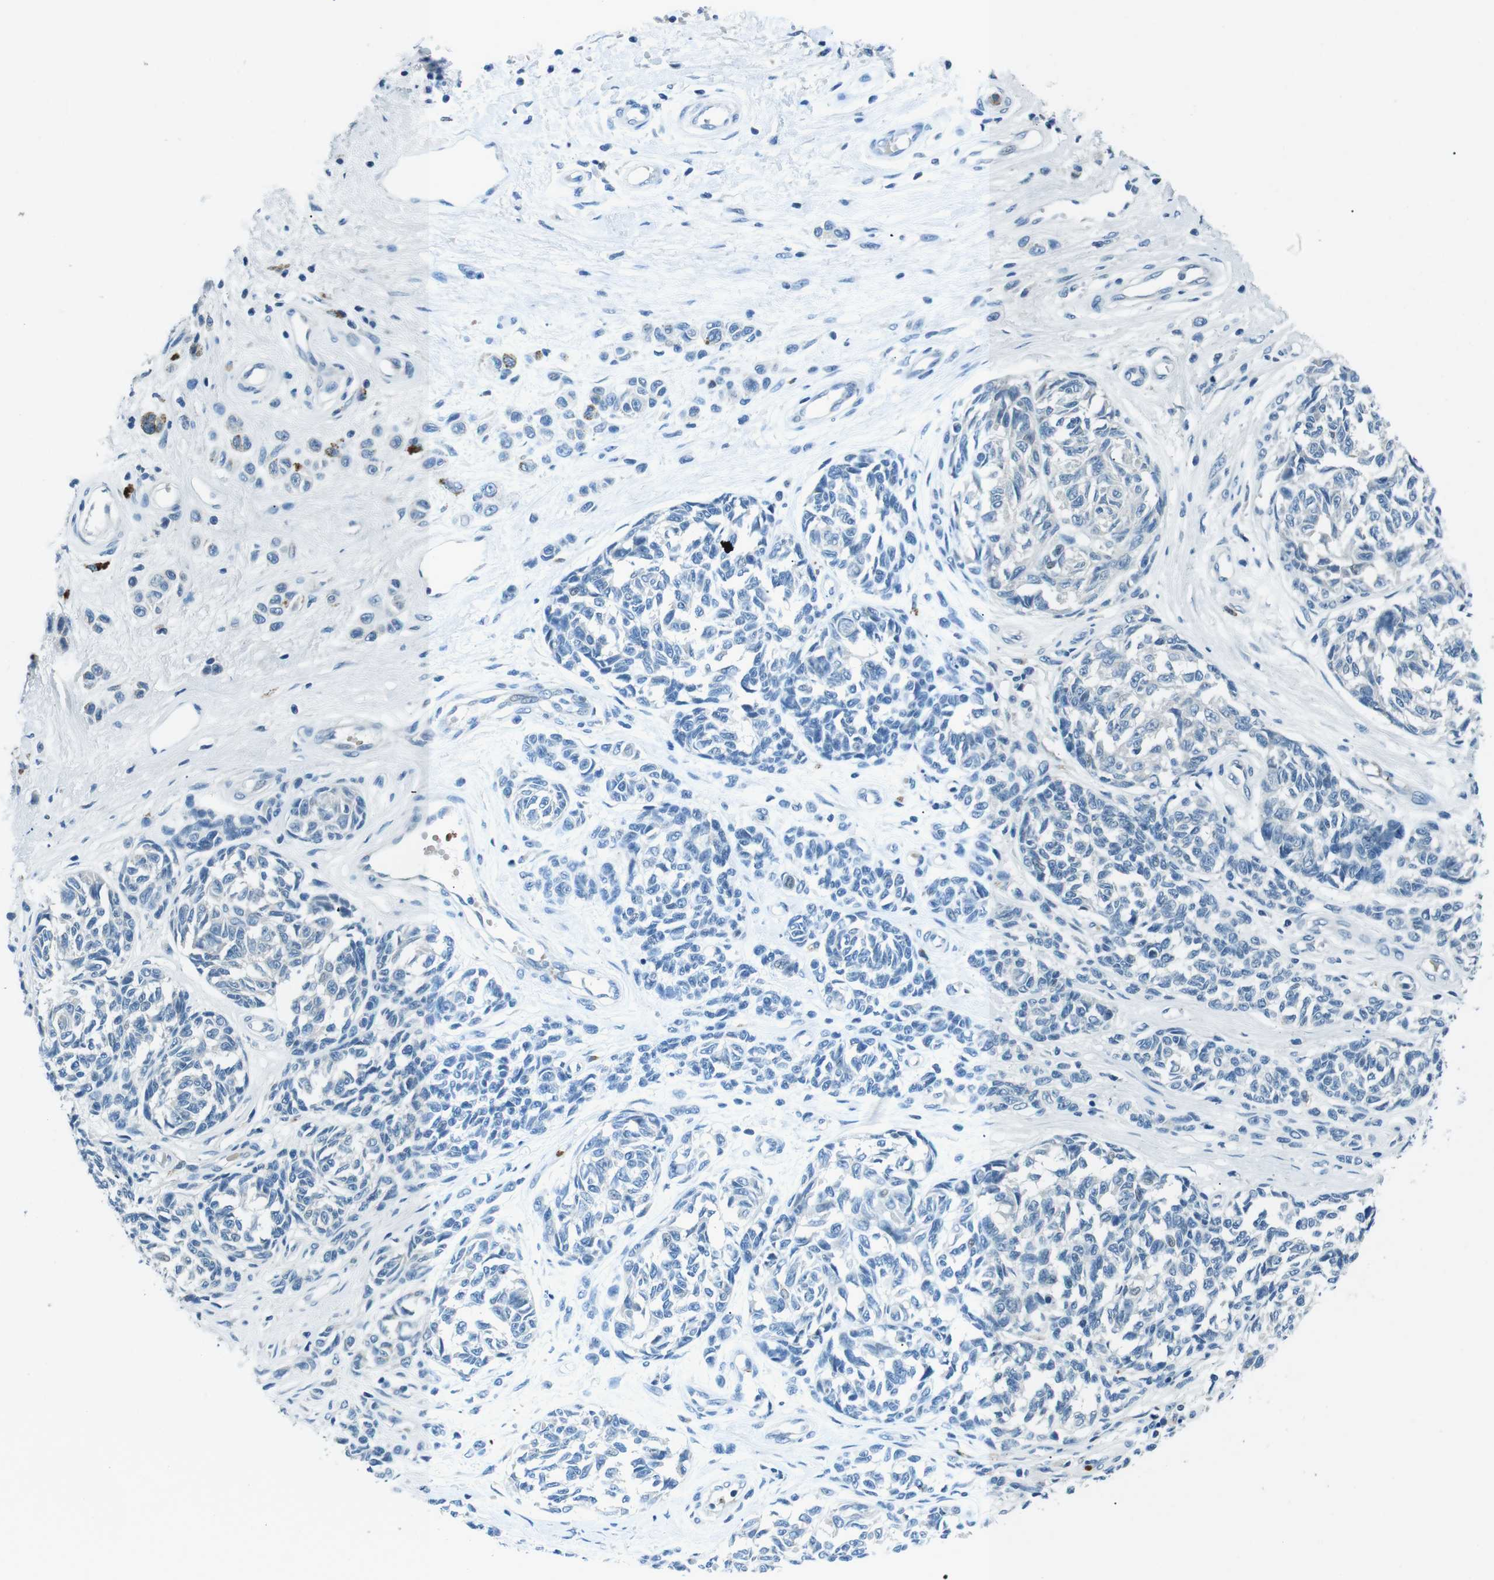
{"staining": {"intensity": "negative", "quantity": "none", "location": "none"}, "tissue": "melanoma", "cell_type": "Tumor cells", "image_type": "cancer", "snomed": [{"axis": "morphology", "description": "Malignant melanoma, NOS"}, {"axis": "topography", "description": "Skin"}], "caption": "The immunohistochemistry (IHC) micrograph has no significant staining in tumor cells of malignant melanoma tissue.", "gene": "ST6GAL1", "patient": {"sex": "female", "age": 64}}